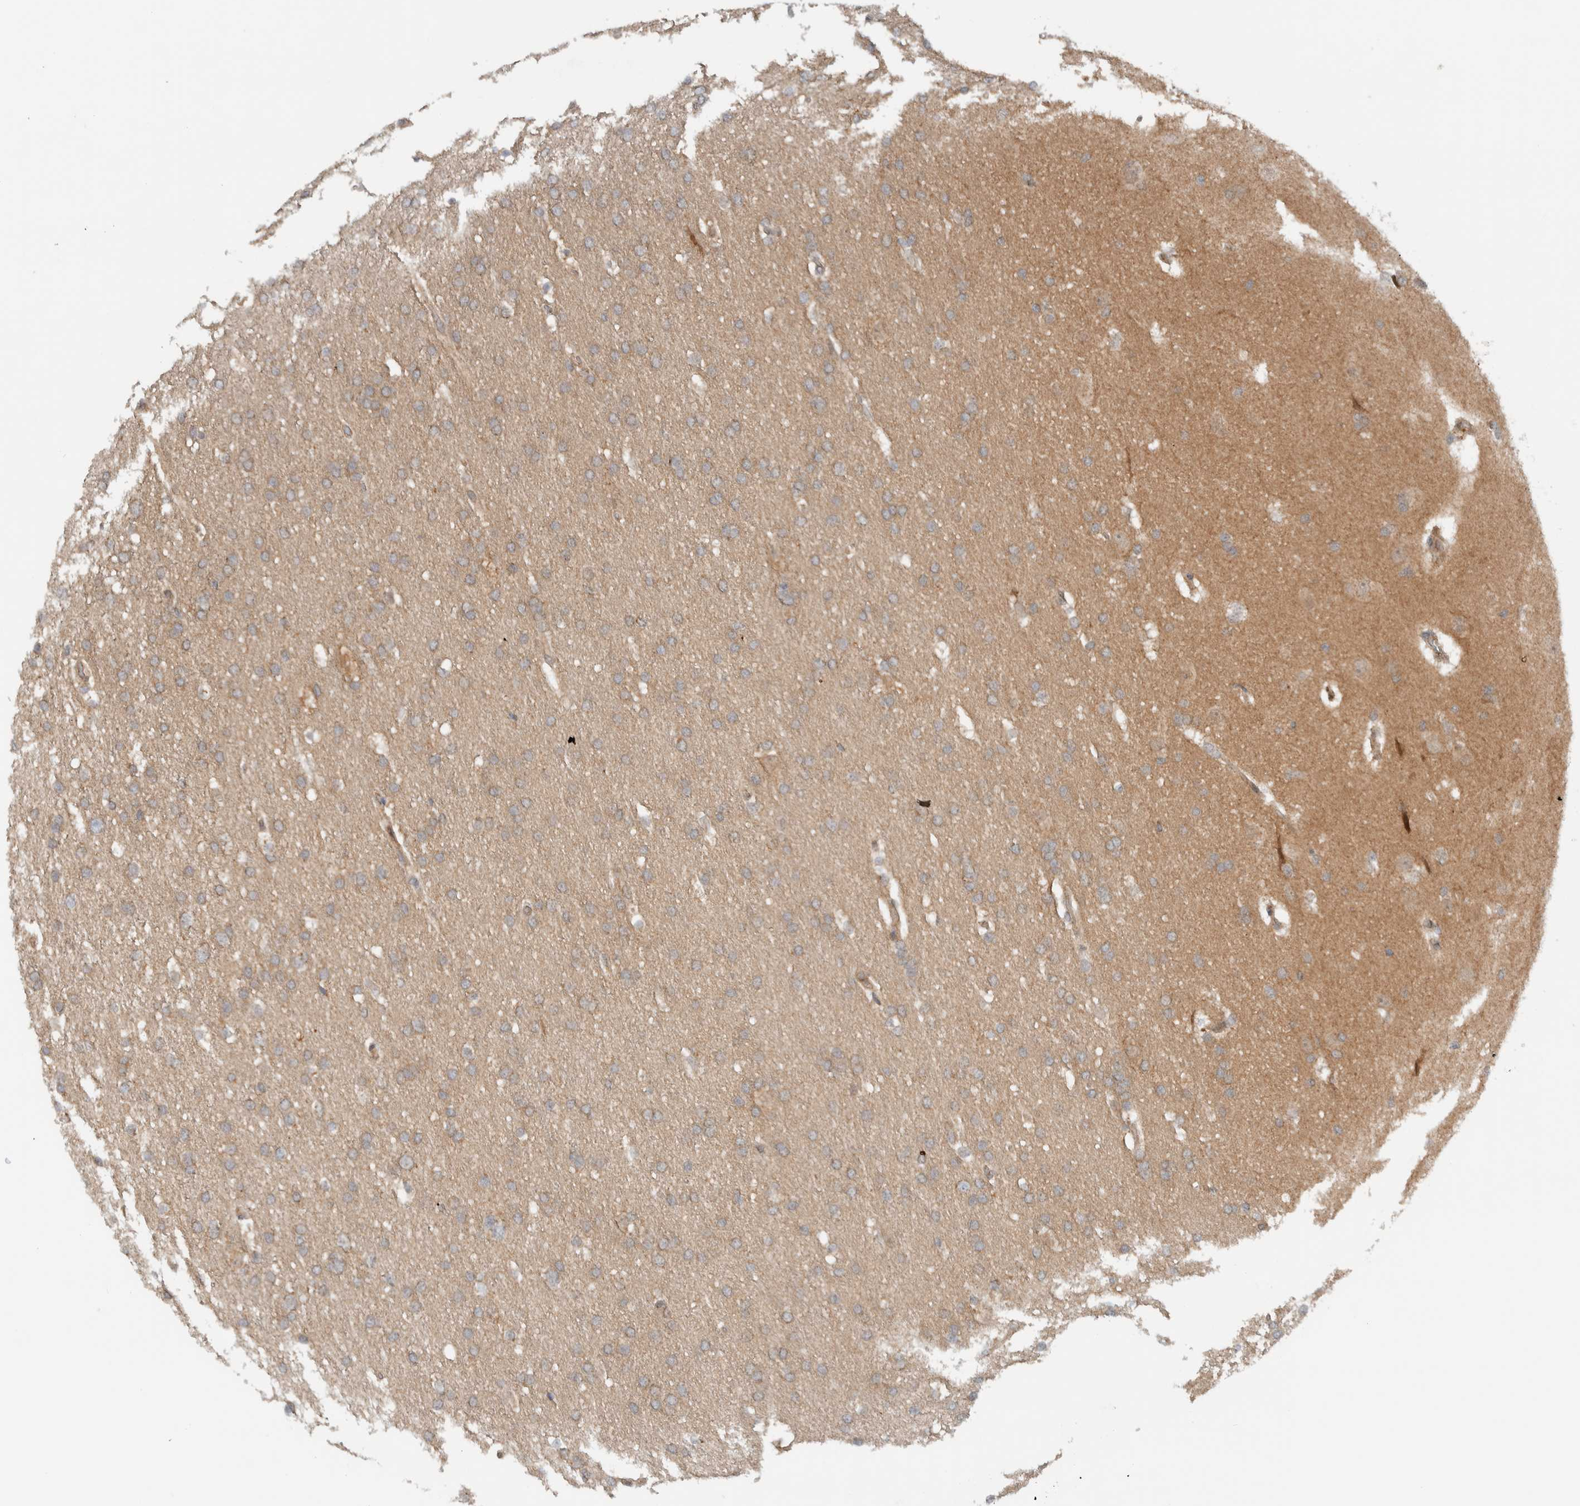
{"staining": {"intensity": "weak", "quantity": "<25%", "location": "cytoplasmic/membranous"}, "tissue": "glioma", "cell_type": "Tumor cells", "image_type": "cancer", "snomed": [{"axis": "morphology", "description": "Glioma, malignant, Low grade"}, {"axis": "topography", "description": "Brain"}], "caption": "This is an IHC photomicrograph of low-grade glioma (malignant). There is no staining in tumor cells.", "gene": "KLHL6", "patient": {"sex": "female", "age": 37}}